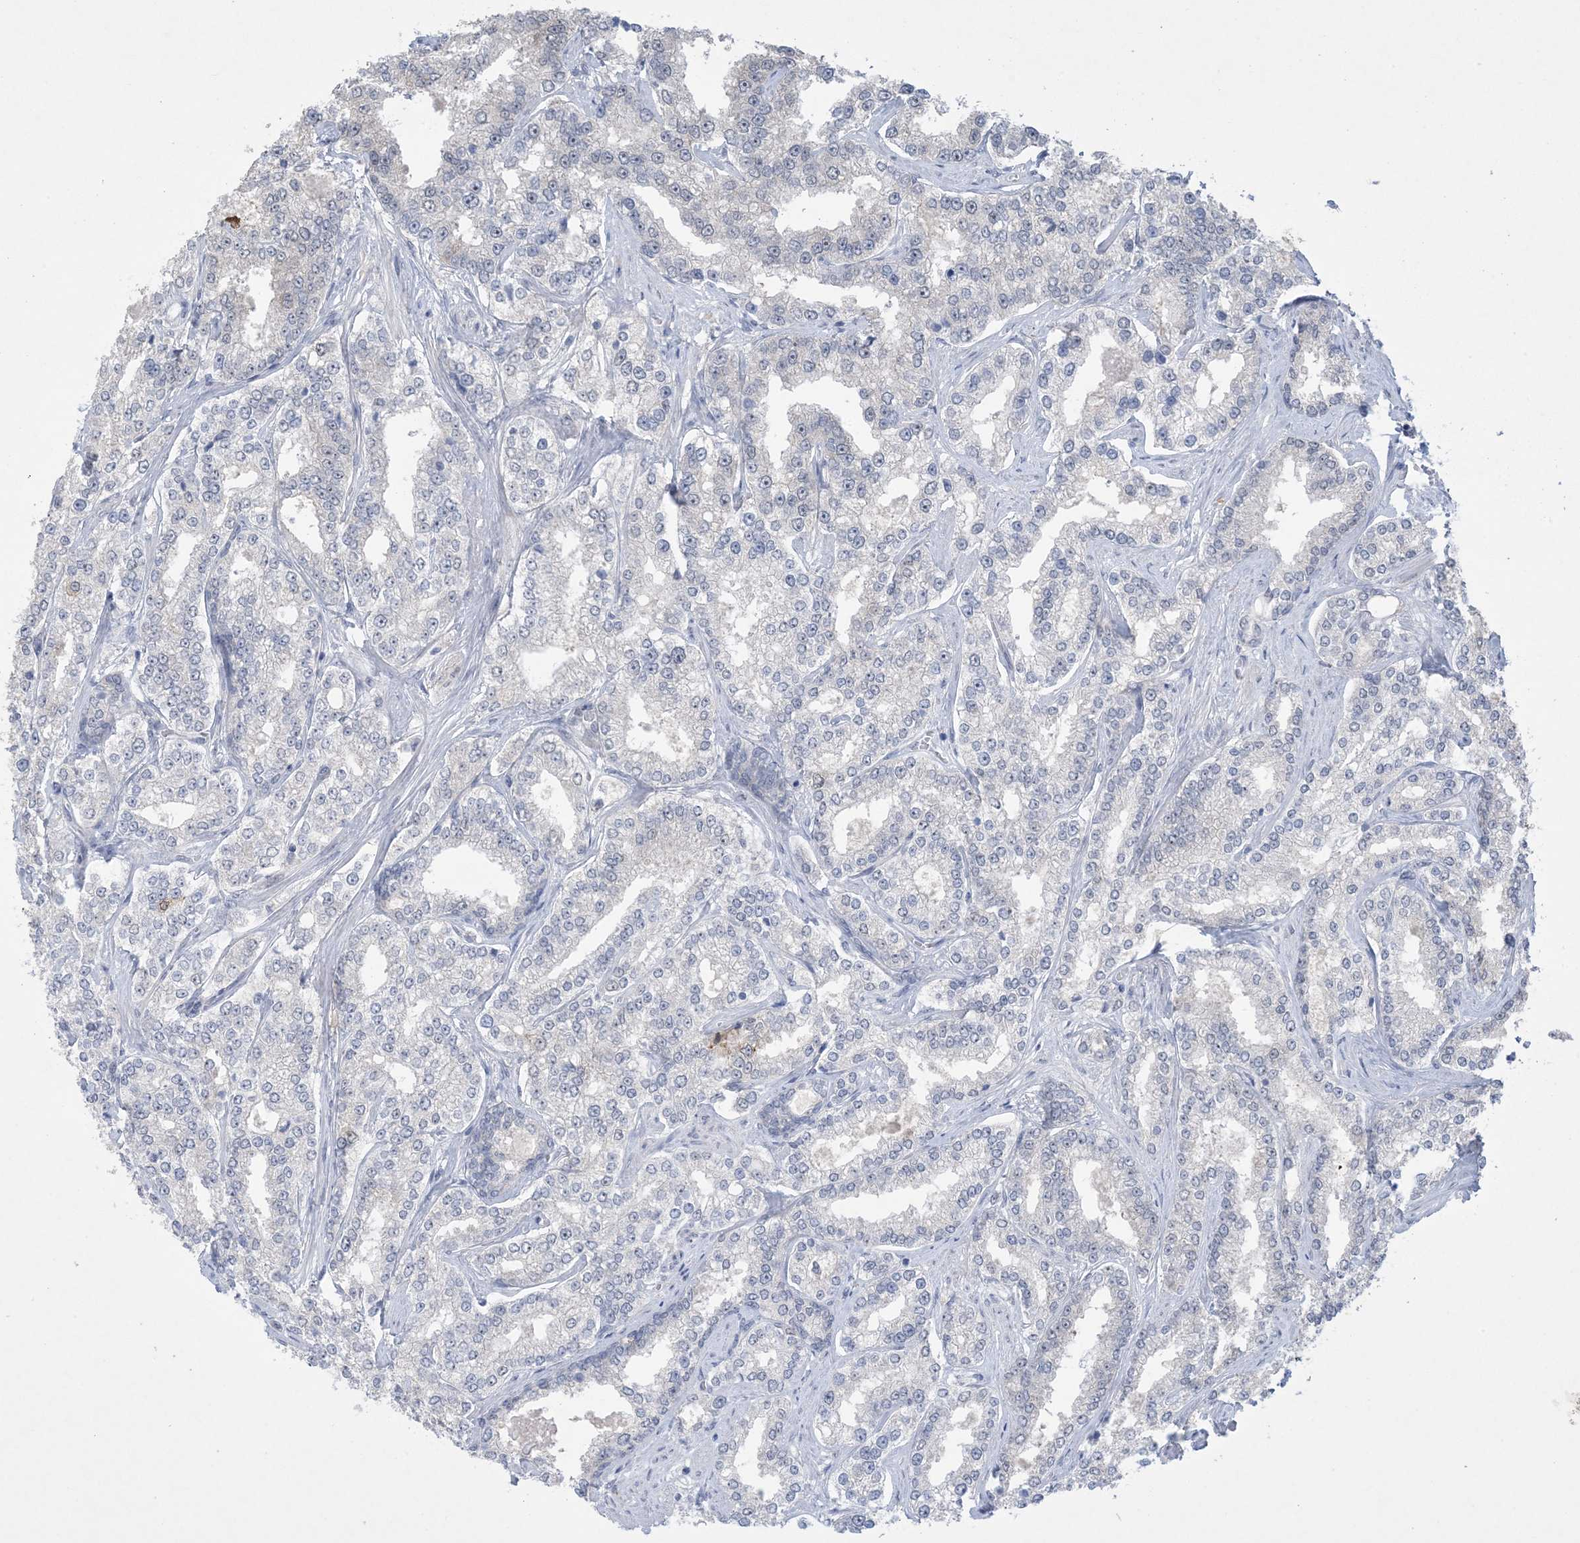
{"staining": {"intensity": "negative", "quantity": "none", "location": "none"}, "tissue": "prostate cancer", "cell_type": "Tumor cells", "image_type": "cancer", "snomed": [{"axis": "morphology", "description": "Normal tissue, NOS"}, {"axis": "morphology", "description": "Adenocarcinoma, High grade"}, {"axis": "topography", "description": "Prostate"}], "caption": "Immunohistochemical staining of high-grade adenocarcinoma (prostate) exhibits no significant staining in tumor cells. (DAB (3,3'-diaminobenzidine) IHC with hematoxylin counter stain).", "gene": "HMGCS1", "patient": {"sex": "male", "age": 83}}